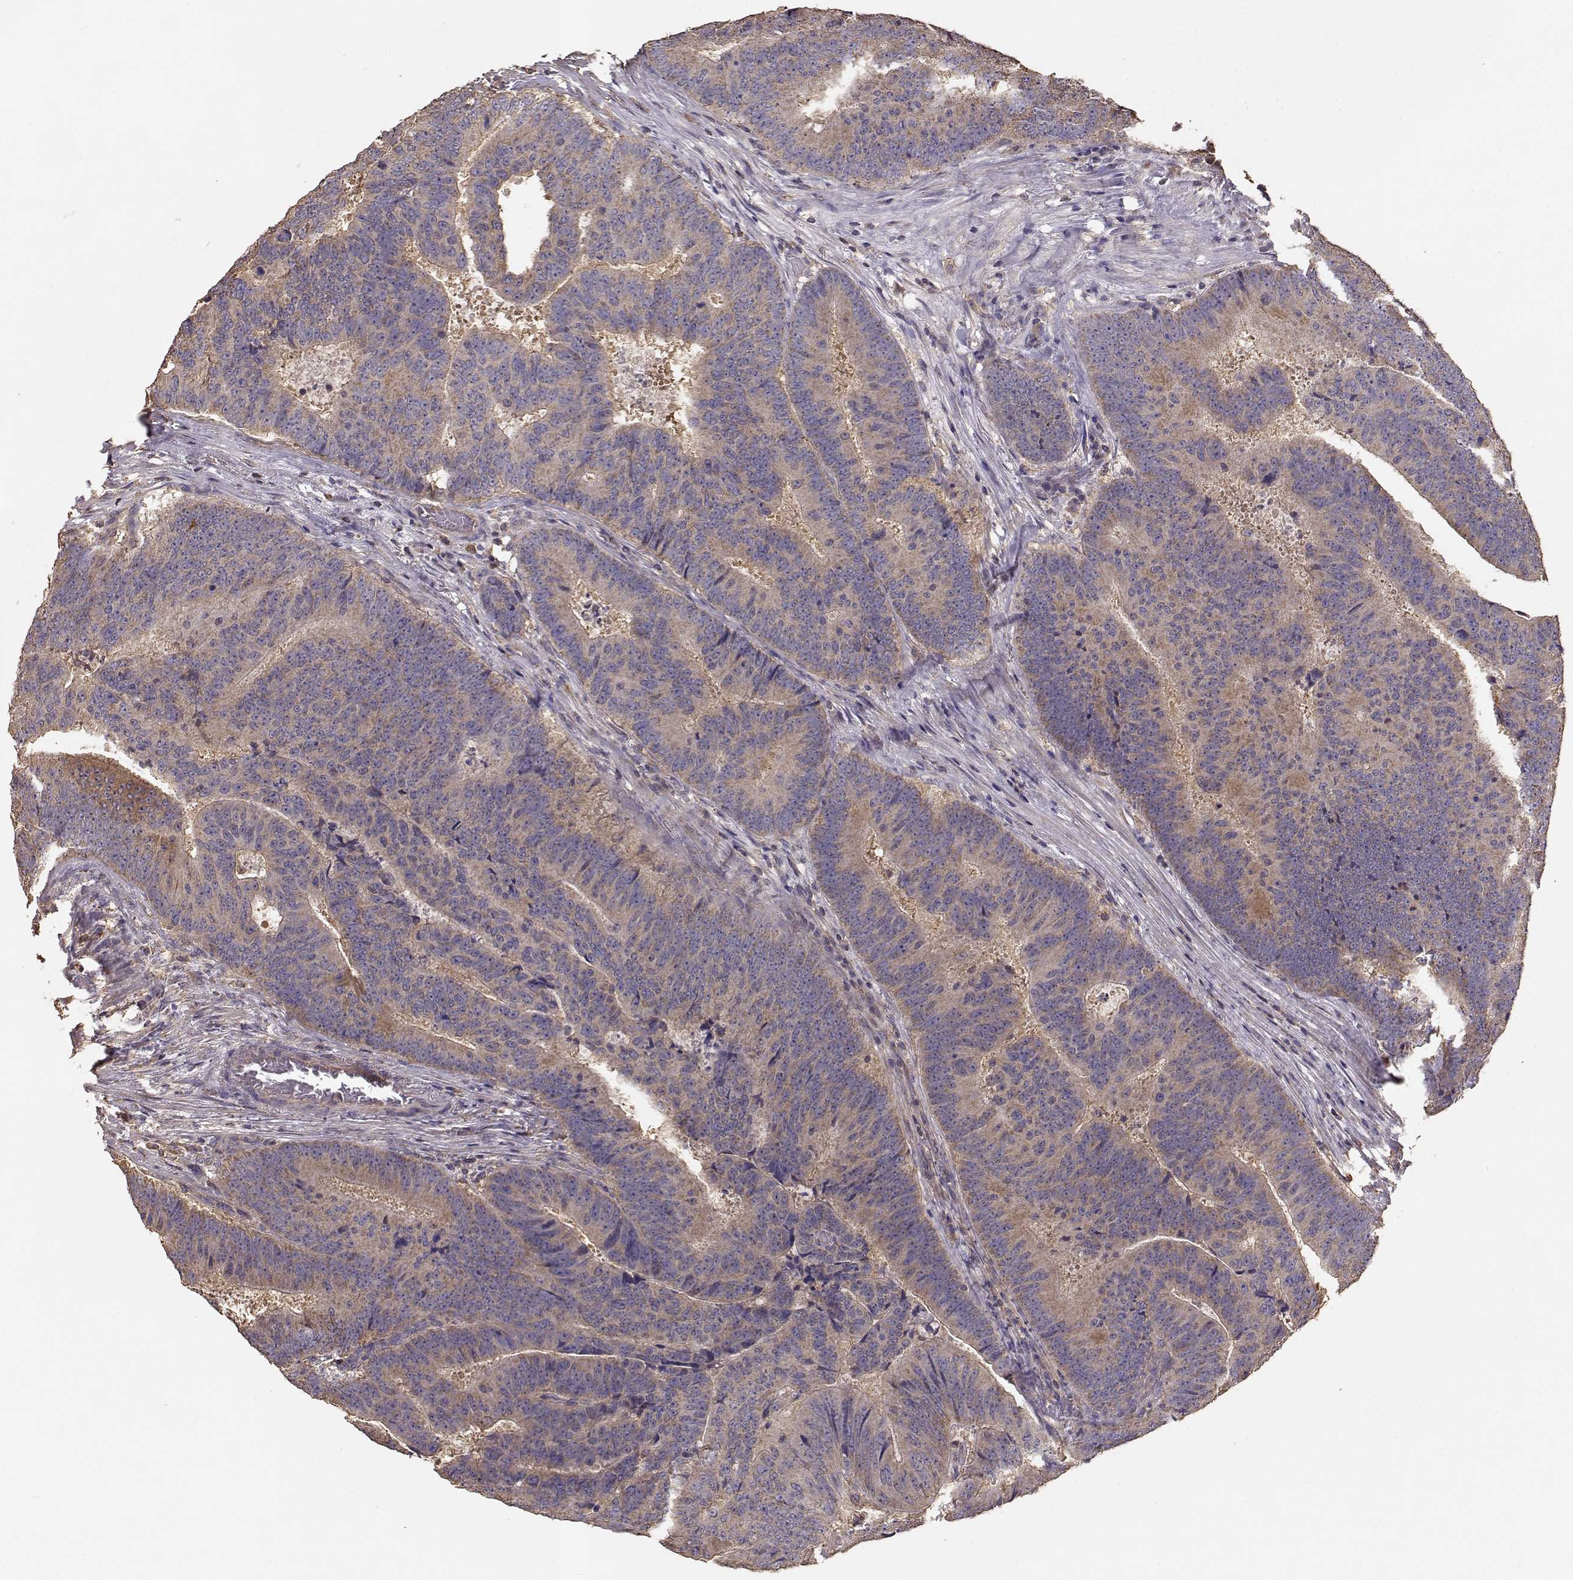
{"staining": {"intensity": "weak", "quantity": ">75%", "location": "cytoplasmic/membranous"}, "tissue": "colorectal cancer", "cell_type": "Tumor cells", "image_type": "cancer", "snomed": [{"axis": "morphology", "description": "Adenocarcinoma, NOS"}, {"axis": "topography", "description": "Colon"}], "caption": "Brown immunohistochemical staining in colorectal cancer (adenocarcinoma) shows weak cytoplasmic/membranous staining in approximately >75% of tumor cells.", "gene": "TARS3", "patient": {"sex": "female", "age": 82}}